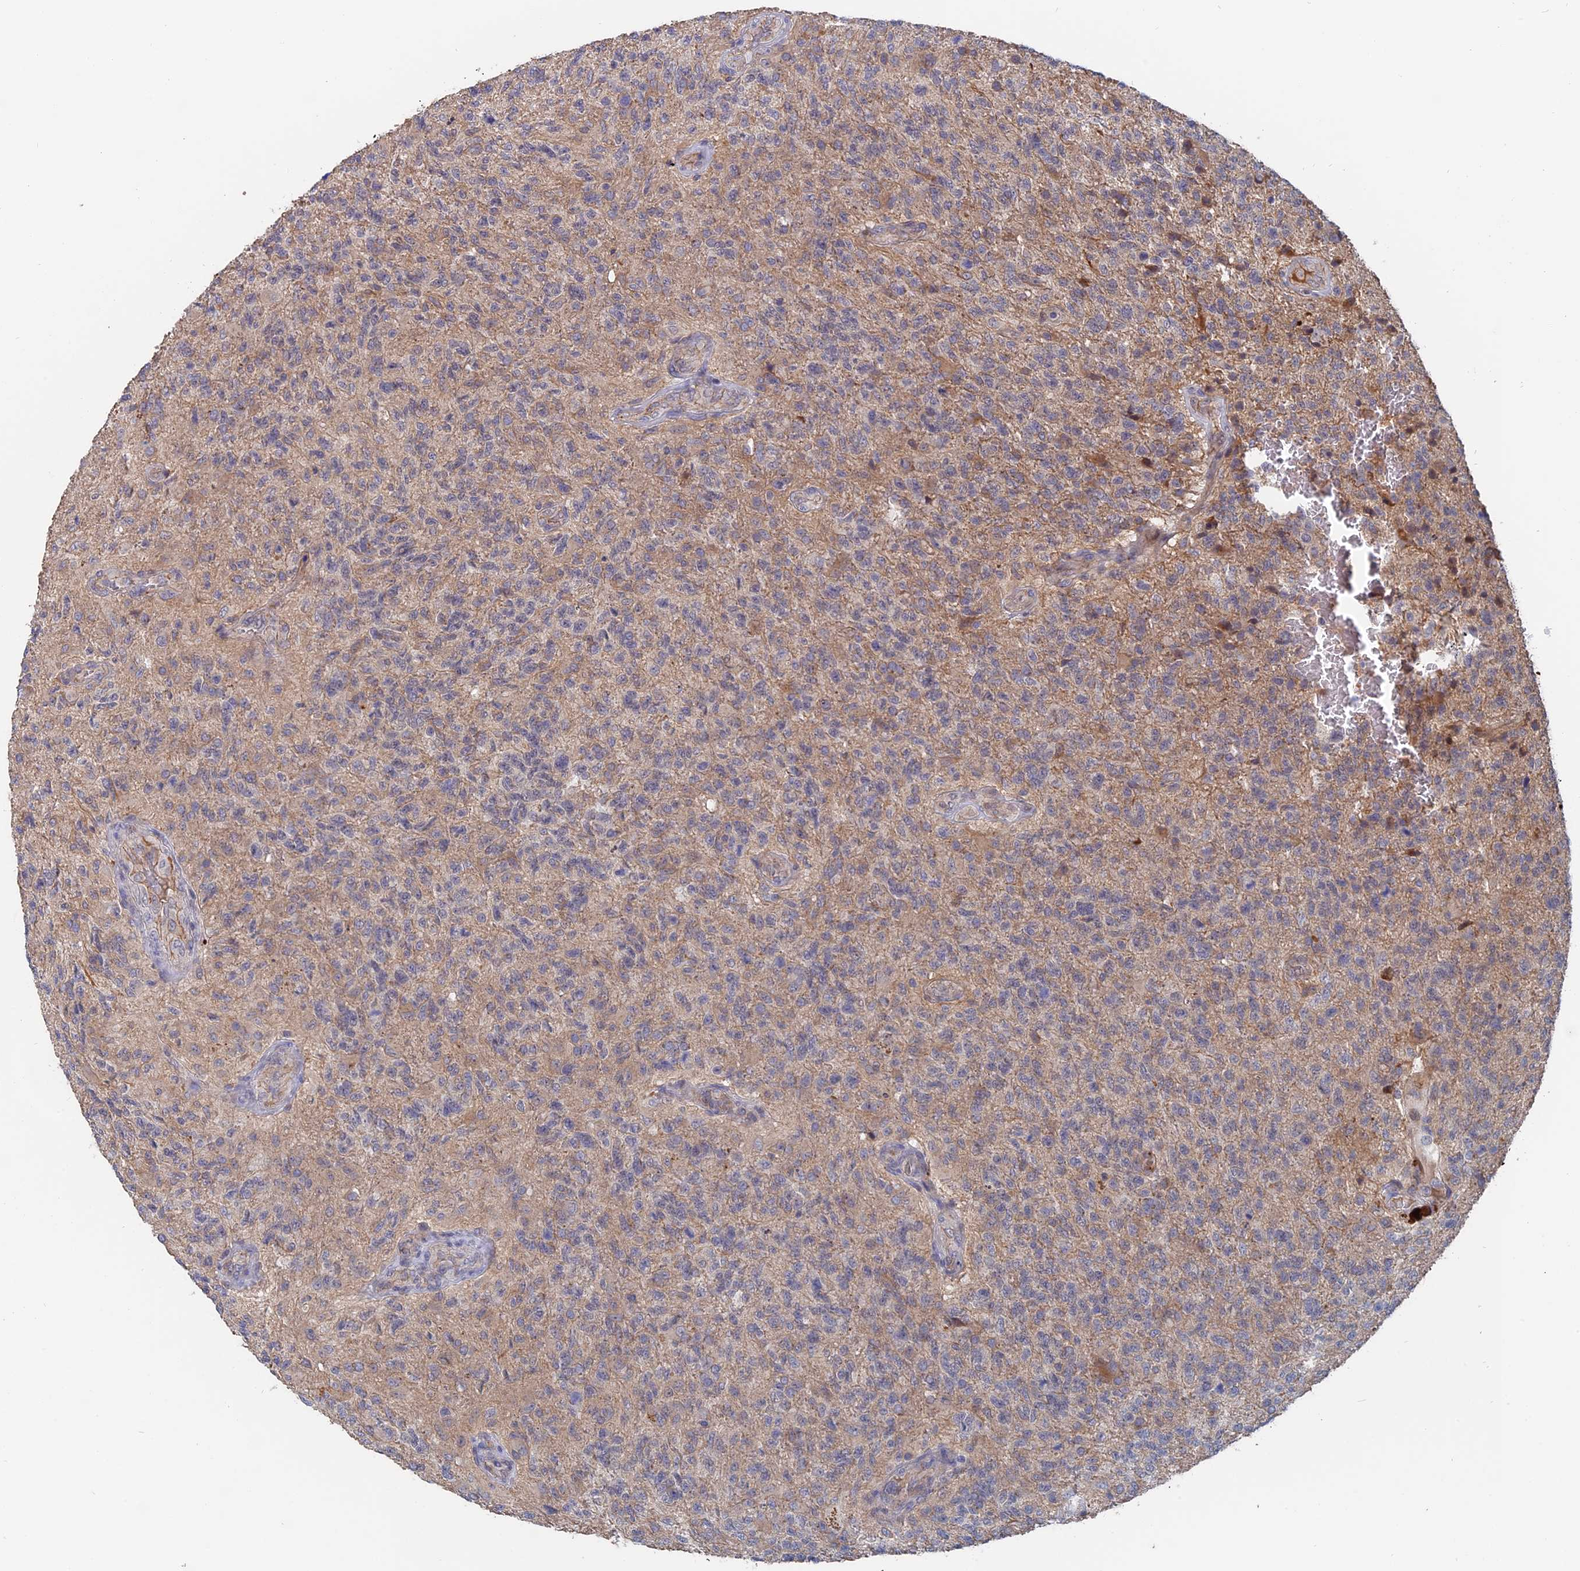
{"staining": {"intensity": "negative", "quantity": "none", "location": "none"}, "tissue": "glioma", "cell_type": "Tumor cells", "image_type": "cancer", "snomed": [{"axis": "morphology", "description": "Glioma, malignant, High grade"}, {"axis": "topography", "description": "Brain"}], "caption": "Immunohistochemical staining of human glioma shows no significant positivity in tumor cells. (DAB IHC visualized using brightfield microscopy, high magnification).", "gene": "SLC33A1", "patient": {"sex": "male", "age": 56}}